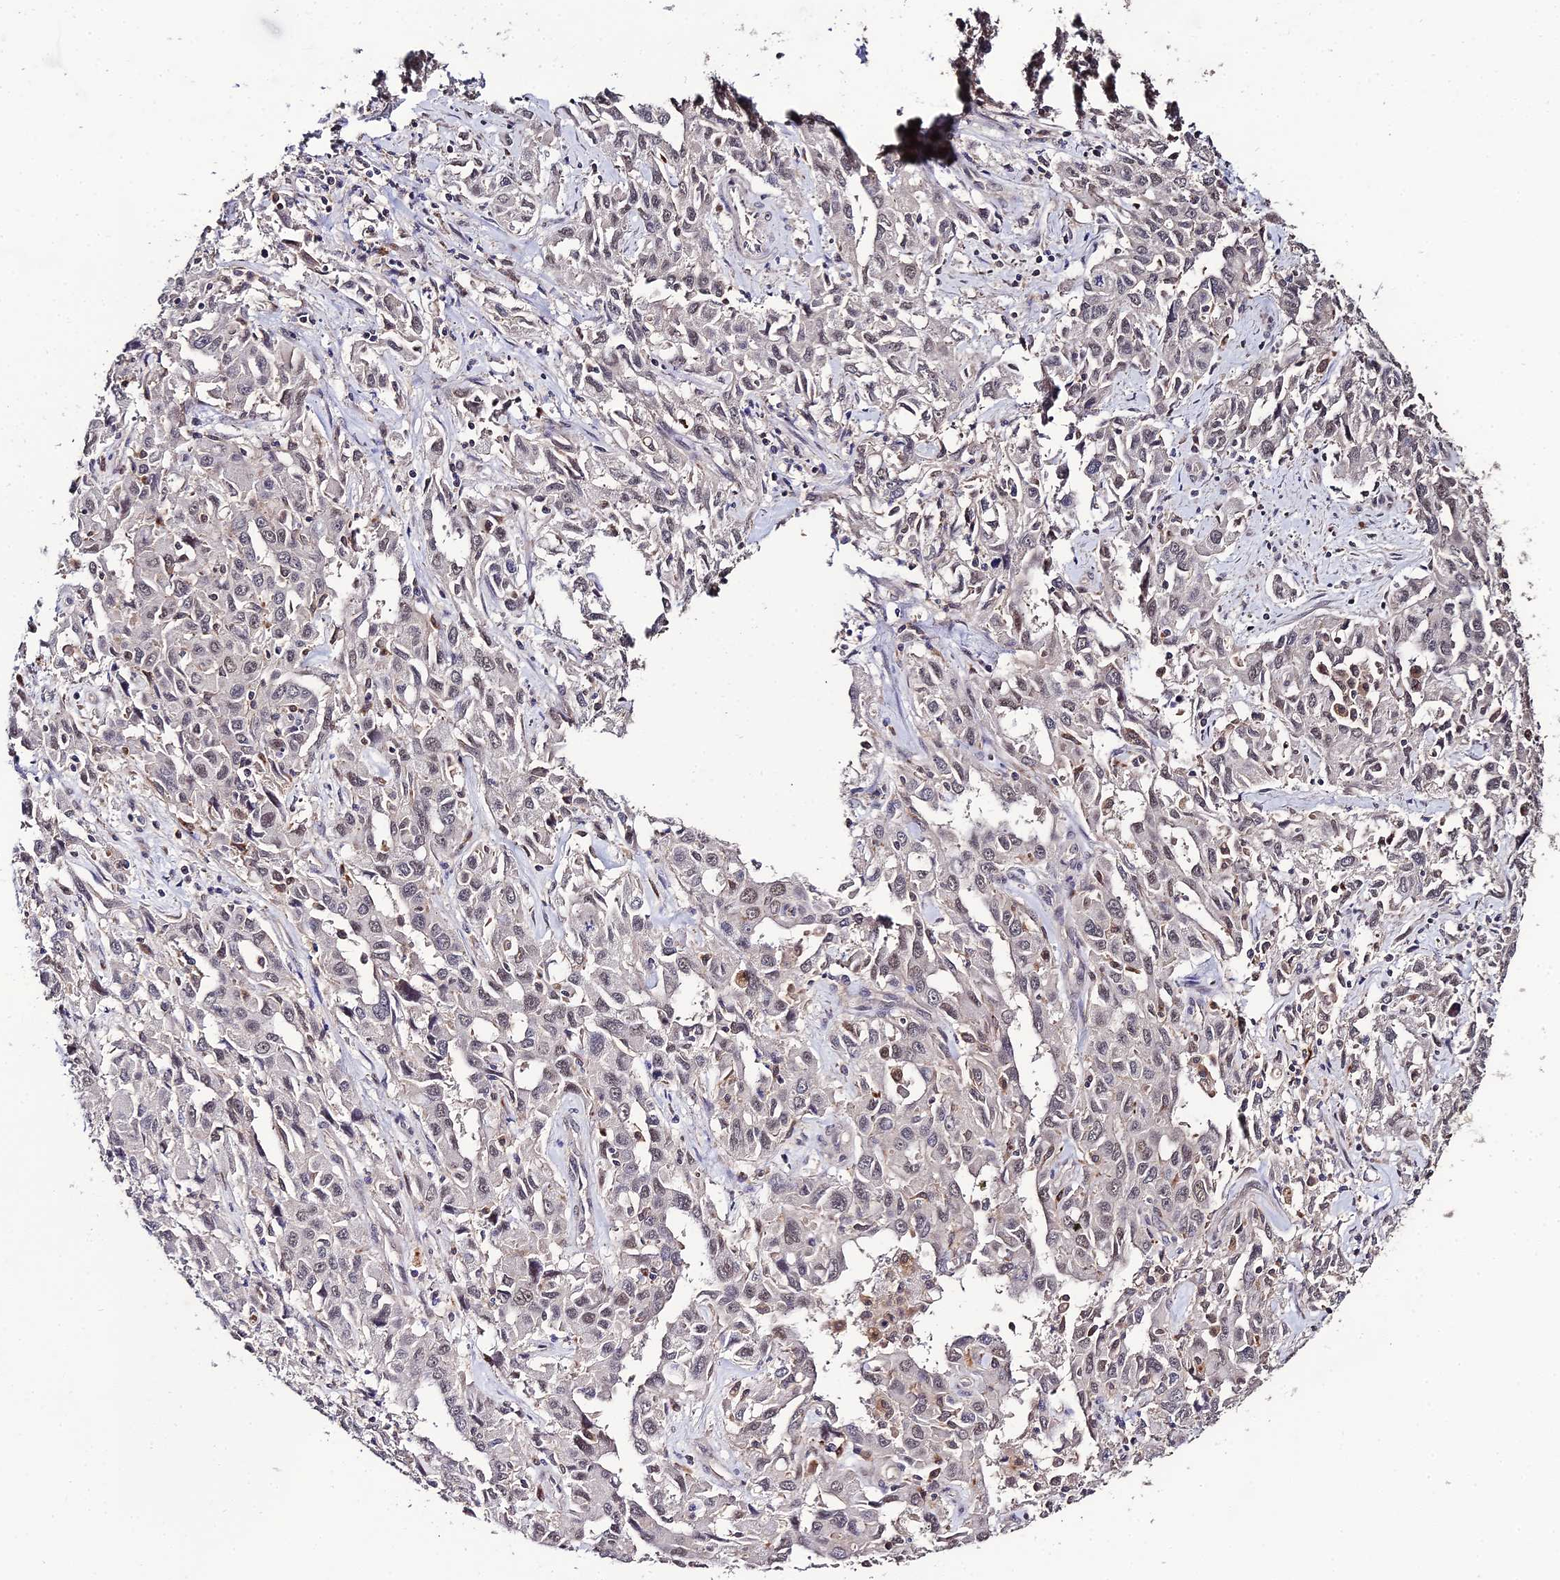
{"staining": {"intensity": "weak", "quantity": ">75%", "location": "nuclear"}, "tissue": "liver cancer", "cell_type": "Tumor cells", "image_type": "cancer", "snomed": [{"axis": "morphology", "description": "Carcinoma, Hepatocellular, NOS"}, {"axis": "topography", "description": "Liver"}], "caption": "High-power microscopy captured an immunohistochemistry histopathology image of hepatocellular carcinoma (liver), revealing weak nuclear expression in approximately >75% of tumor cells.", "gene": "LSM5", "patient": {"sex": "male", "age": 63}}